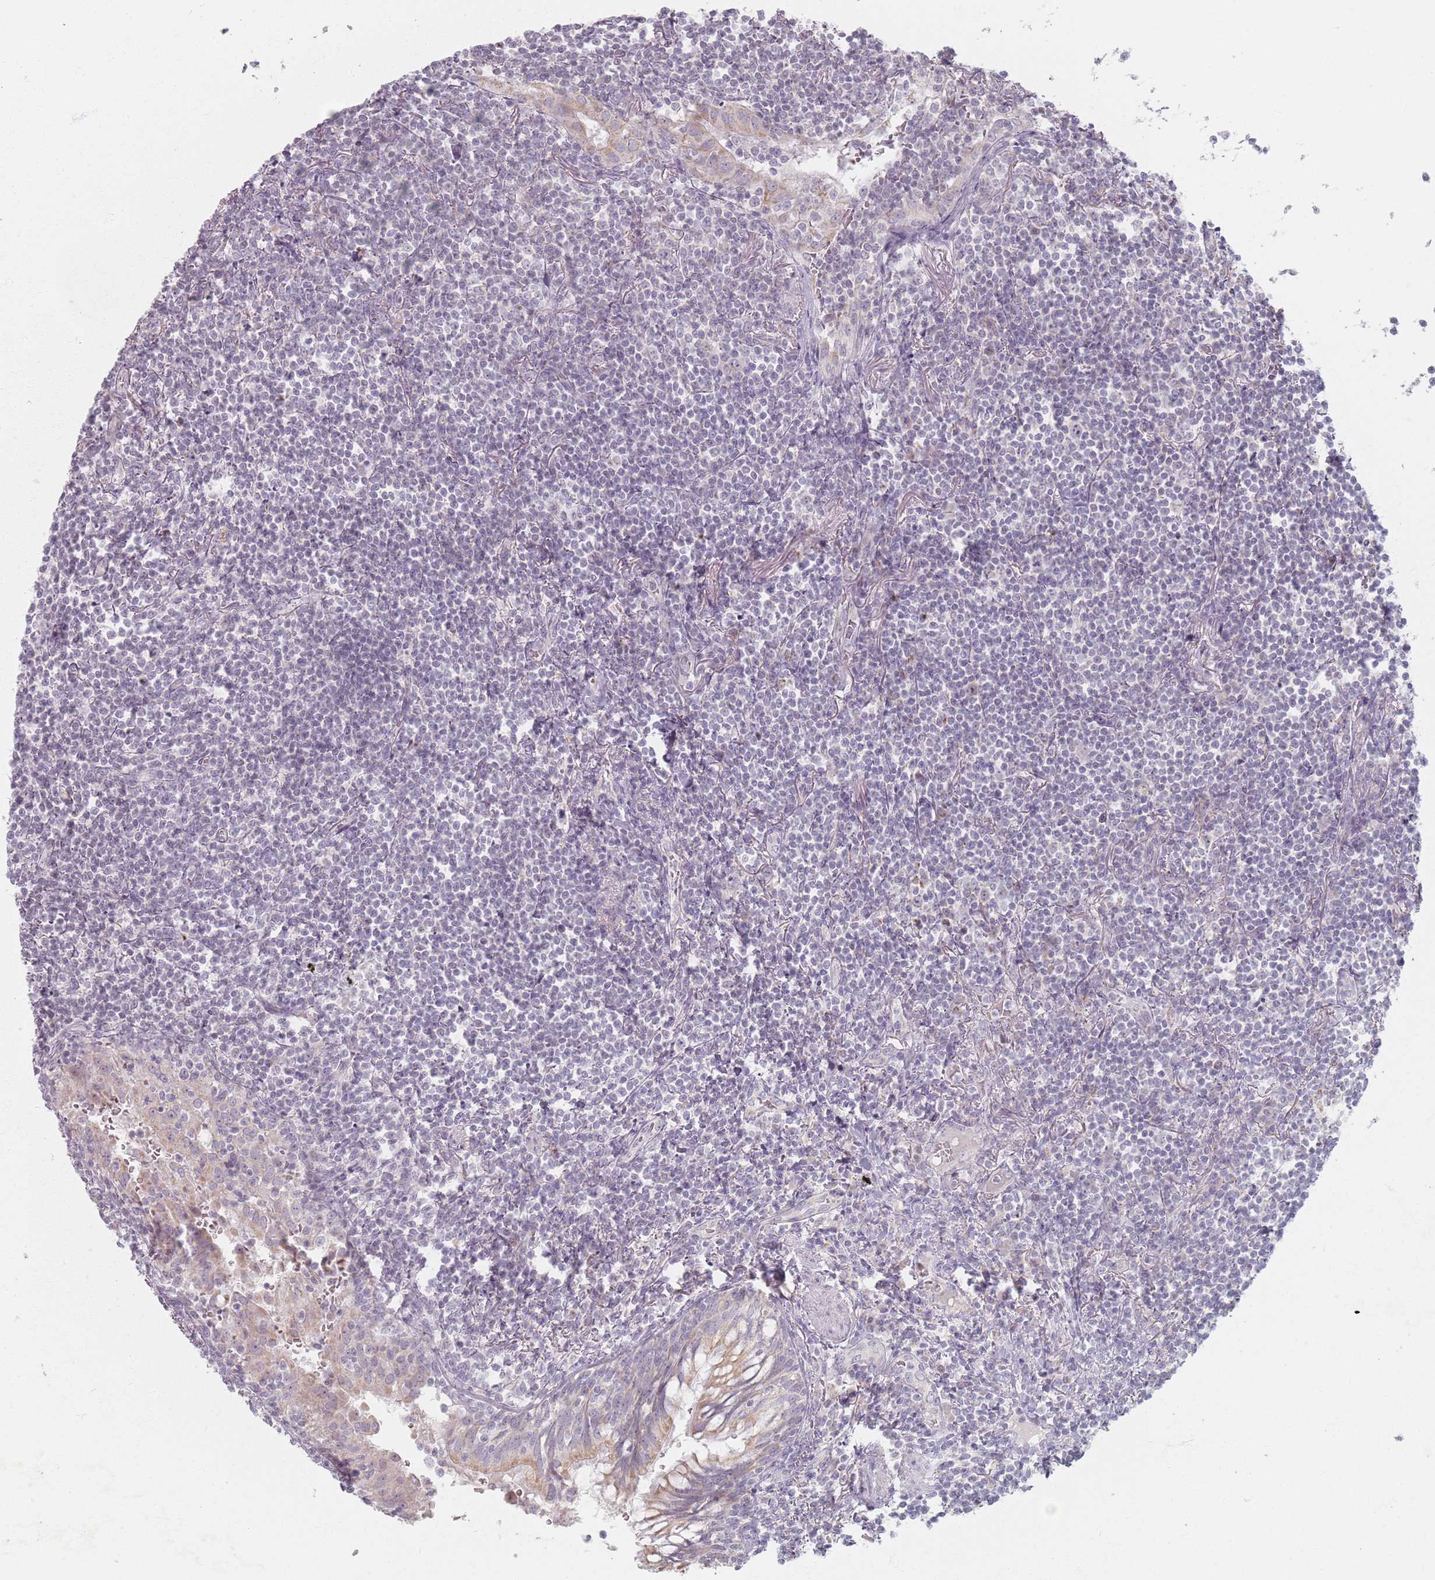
{"staining": {"intensity": "negative", "quantity": "none", "location": "none"}, "tissue": "lymphoma", "cell_type": "Tumor cells", "image_type": "cancer", "snomed": [{"axis": "morphology", "description": "Malignant lymphoma, non-Hodgkin's type, Low grade"}, {"axis": "topography", "description": "Lung"}], "caption": "Image shows no significant protein expression in tumor cells of lymphoma.", "gene": "PKD2L2", "patient": {"sex": "female", "age": 71}}